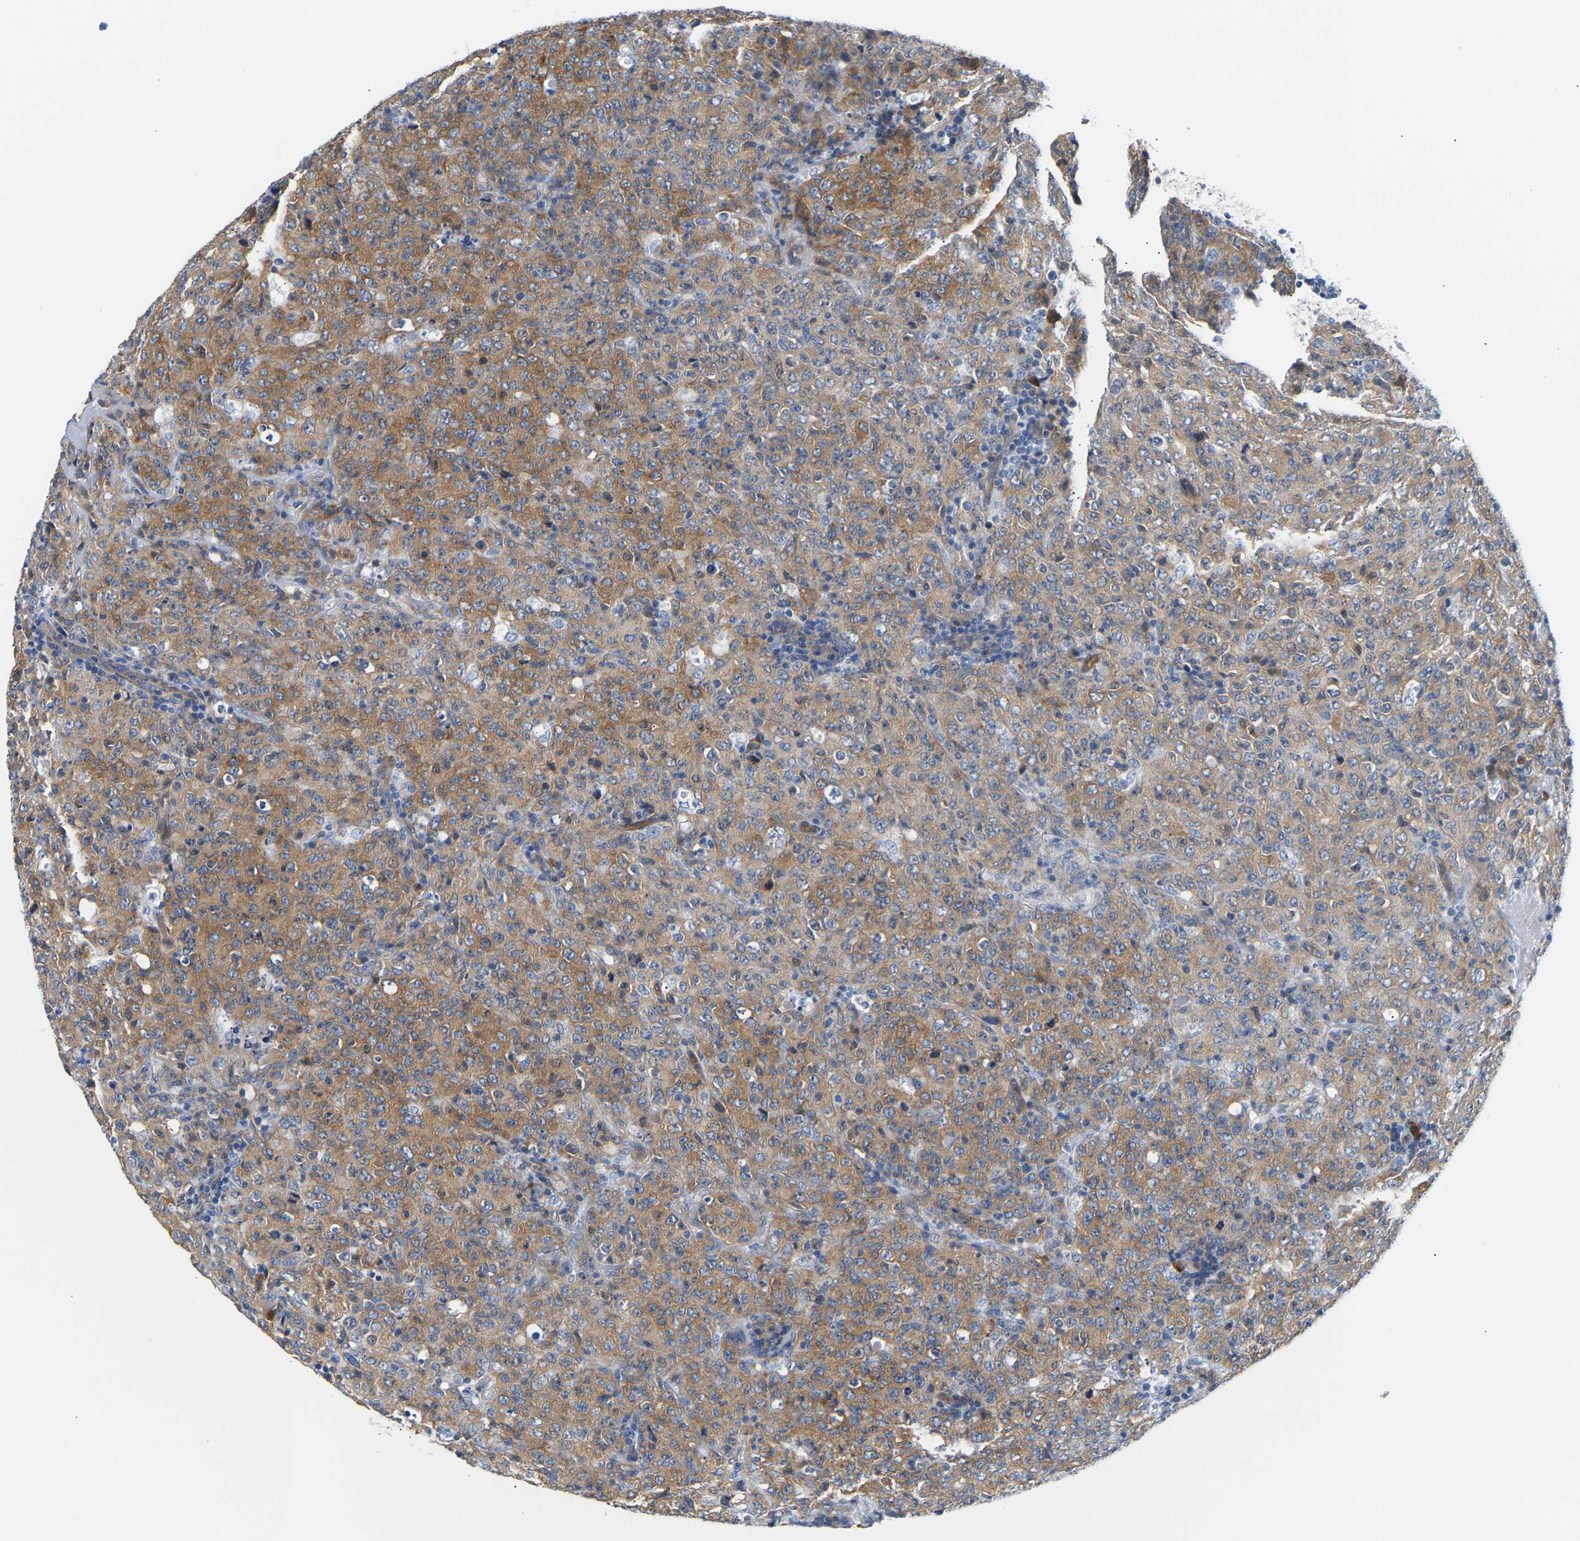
{"staining": {"intensity": "moderate", "quantity": ">75%", "location": "cytoplasmic/membranous"}, "tissue": "lymphoma", "cell_type": "Tumor cells", "image_type": "cancer", "snomed": [{"axis": "morphology", "description": "Malignant lymphoma, non-Hodgkin's type, High grade"}, {"axis": "topography", "description": "Tonsil"}], "caption": "IHC of lymphoma shows medium levels of moderate cytoplasmic/membranous positivity in about >75% of tumor cells. IHC stains the protein of interest in brown and the nuclei are stained blue.", "gene": "PAWR", "patient": {"sex": "female", "age": 36}}